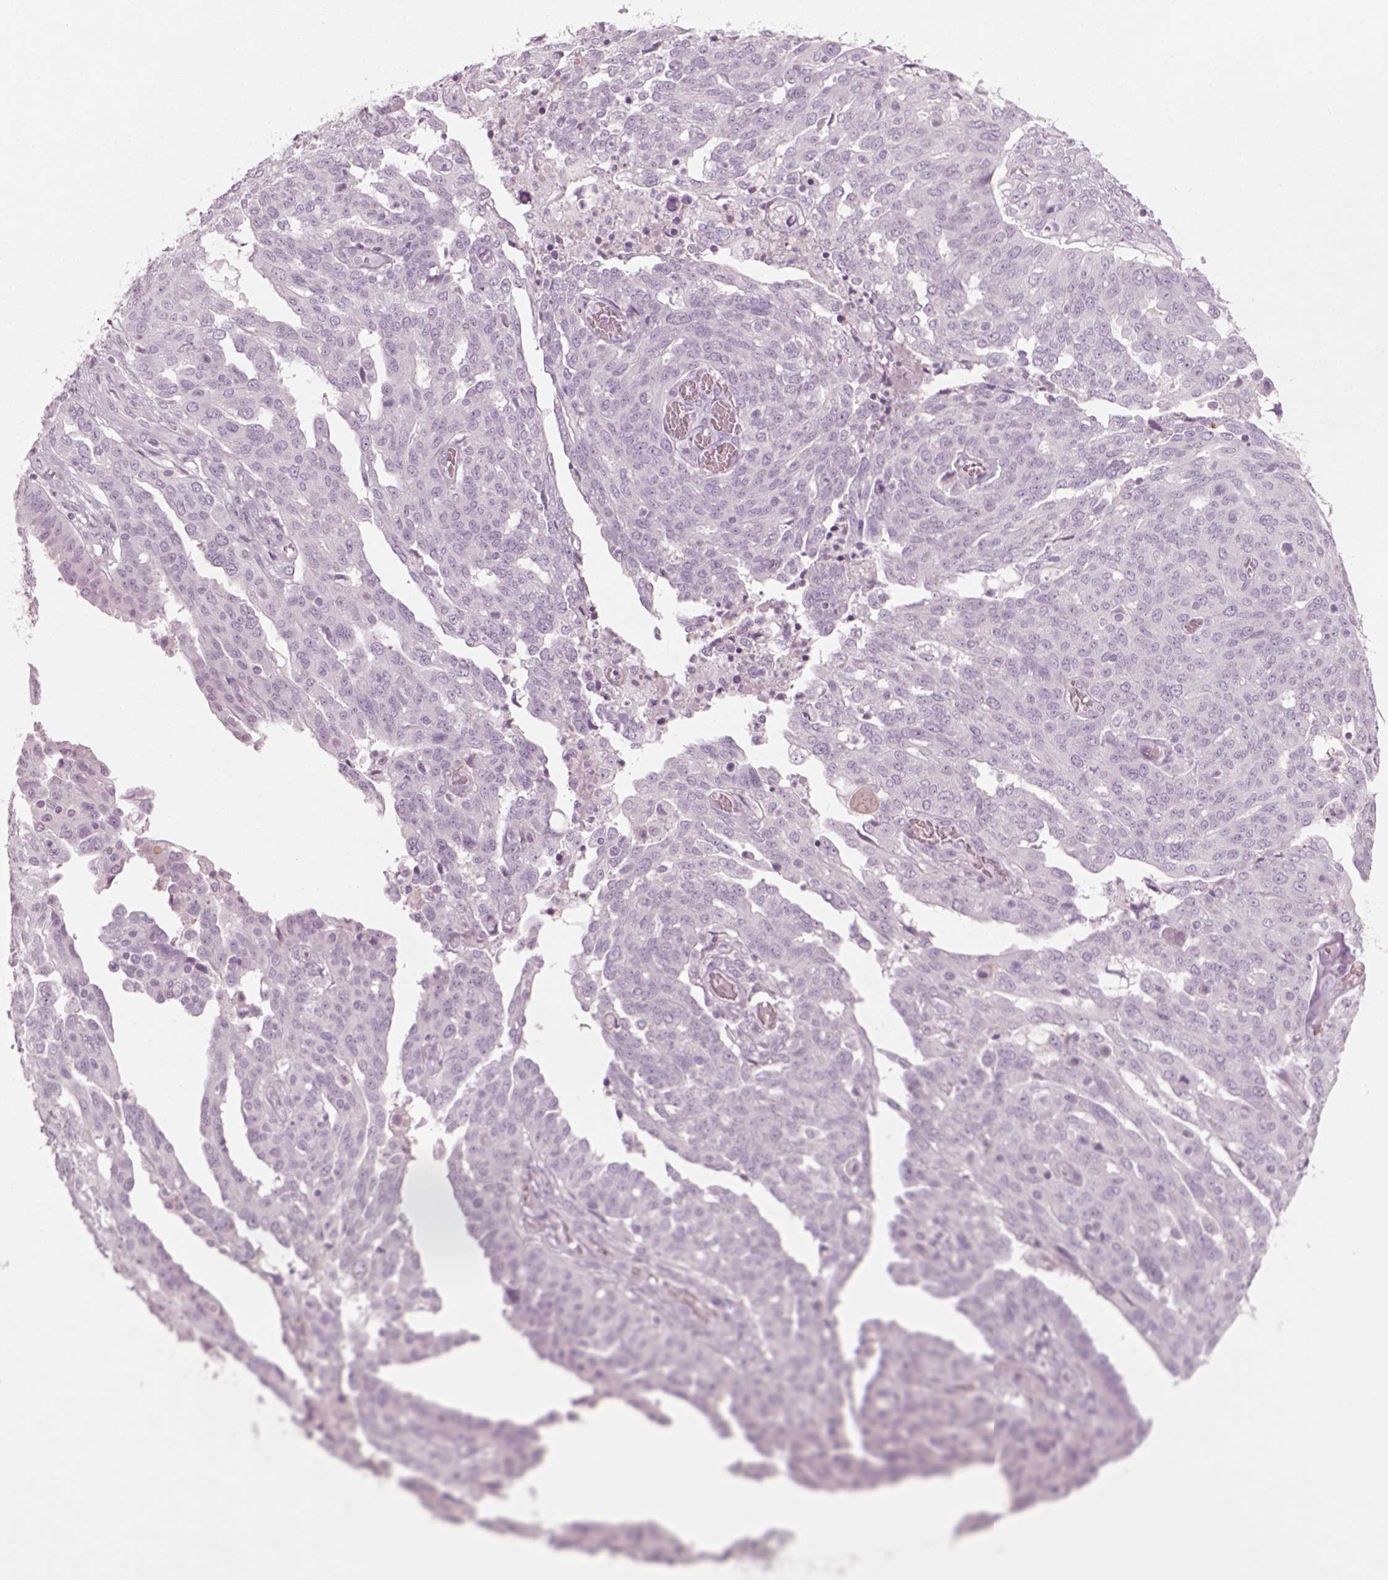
{"staining": {"intensity": "negative", "quantity": "none", "location": "none"}, "tissue": "ovarian cancer", "cell_type": "Tumor cells", "image_type": "cancer", "snomed": [{"axis": "morphology", "description": "Cystadenocarcinoma, serous, NOS"}, {"axis": "topography", "description": "Ovary"}], "caption": "Tumor cells show no significant protein expression in ovarian serous cystadenocarcinoma.", "gene": "TH", "patient": {"sex": "female", "age": 67}}